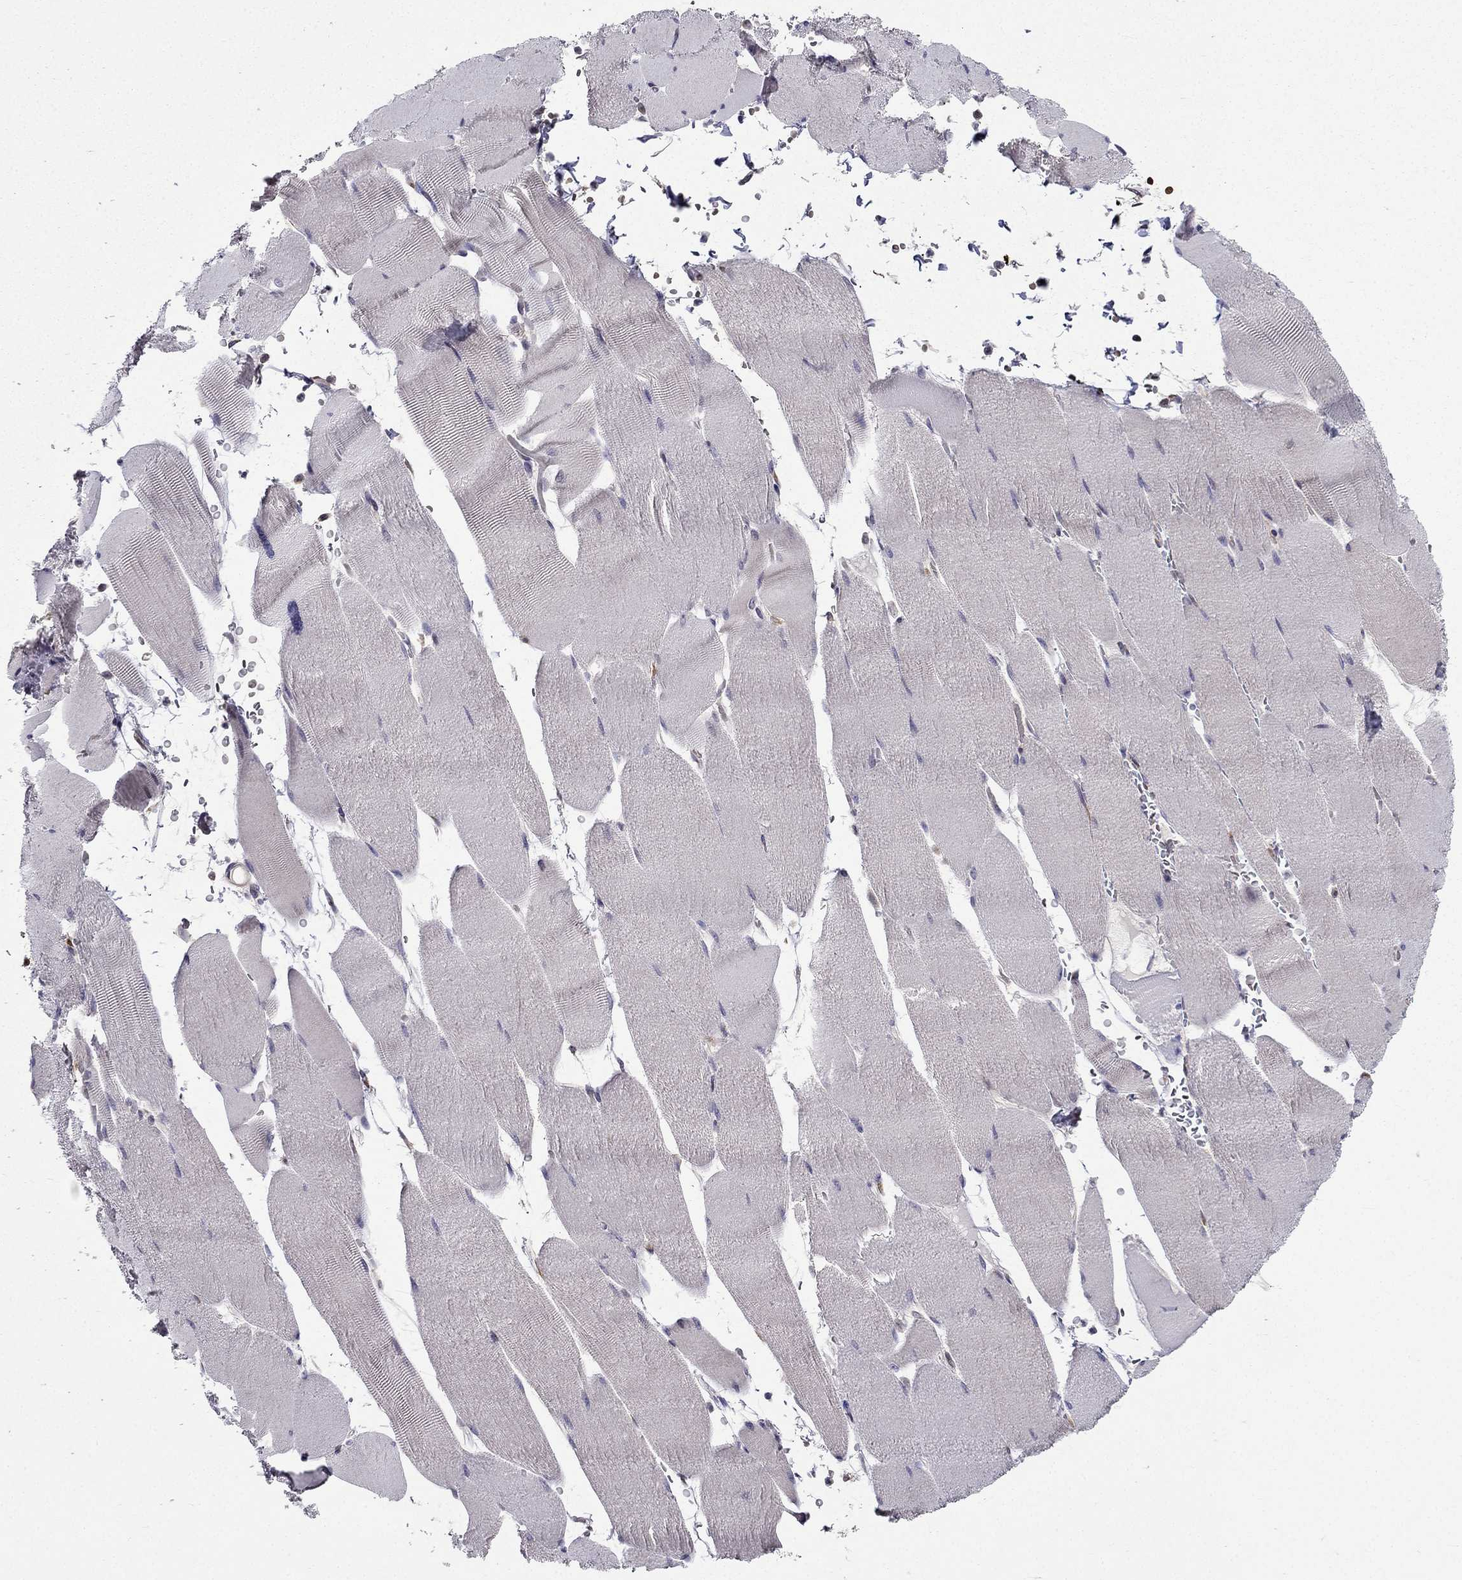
{"staining": {"intensity": "negative", "quantity": "none", "location": "none"}, "tissue": "skeletal muscle", "cell_type": "Myocytes", "image_type": "normal", "snomed": [{"axis": "morphology", "description": "Normal tissue, NOS"}, {"axis": "topography", "description": "Skeletal muscle"}], "caption": "Immunohistochemical staining of normal skeletal muscle shows no significant expression in myocytes.", "gene": "ARHGEF28", "patient": {"sex": "male", "age": 56}}